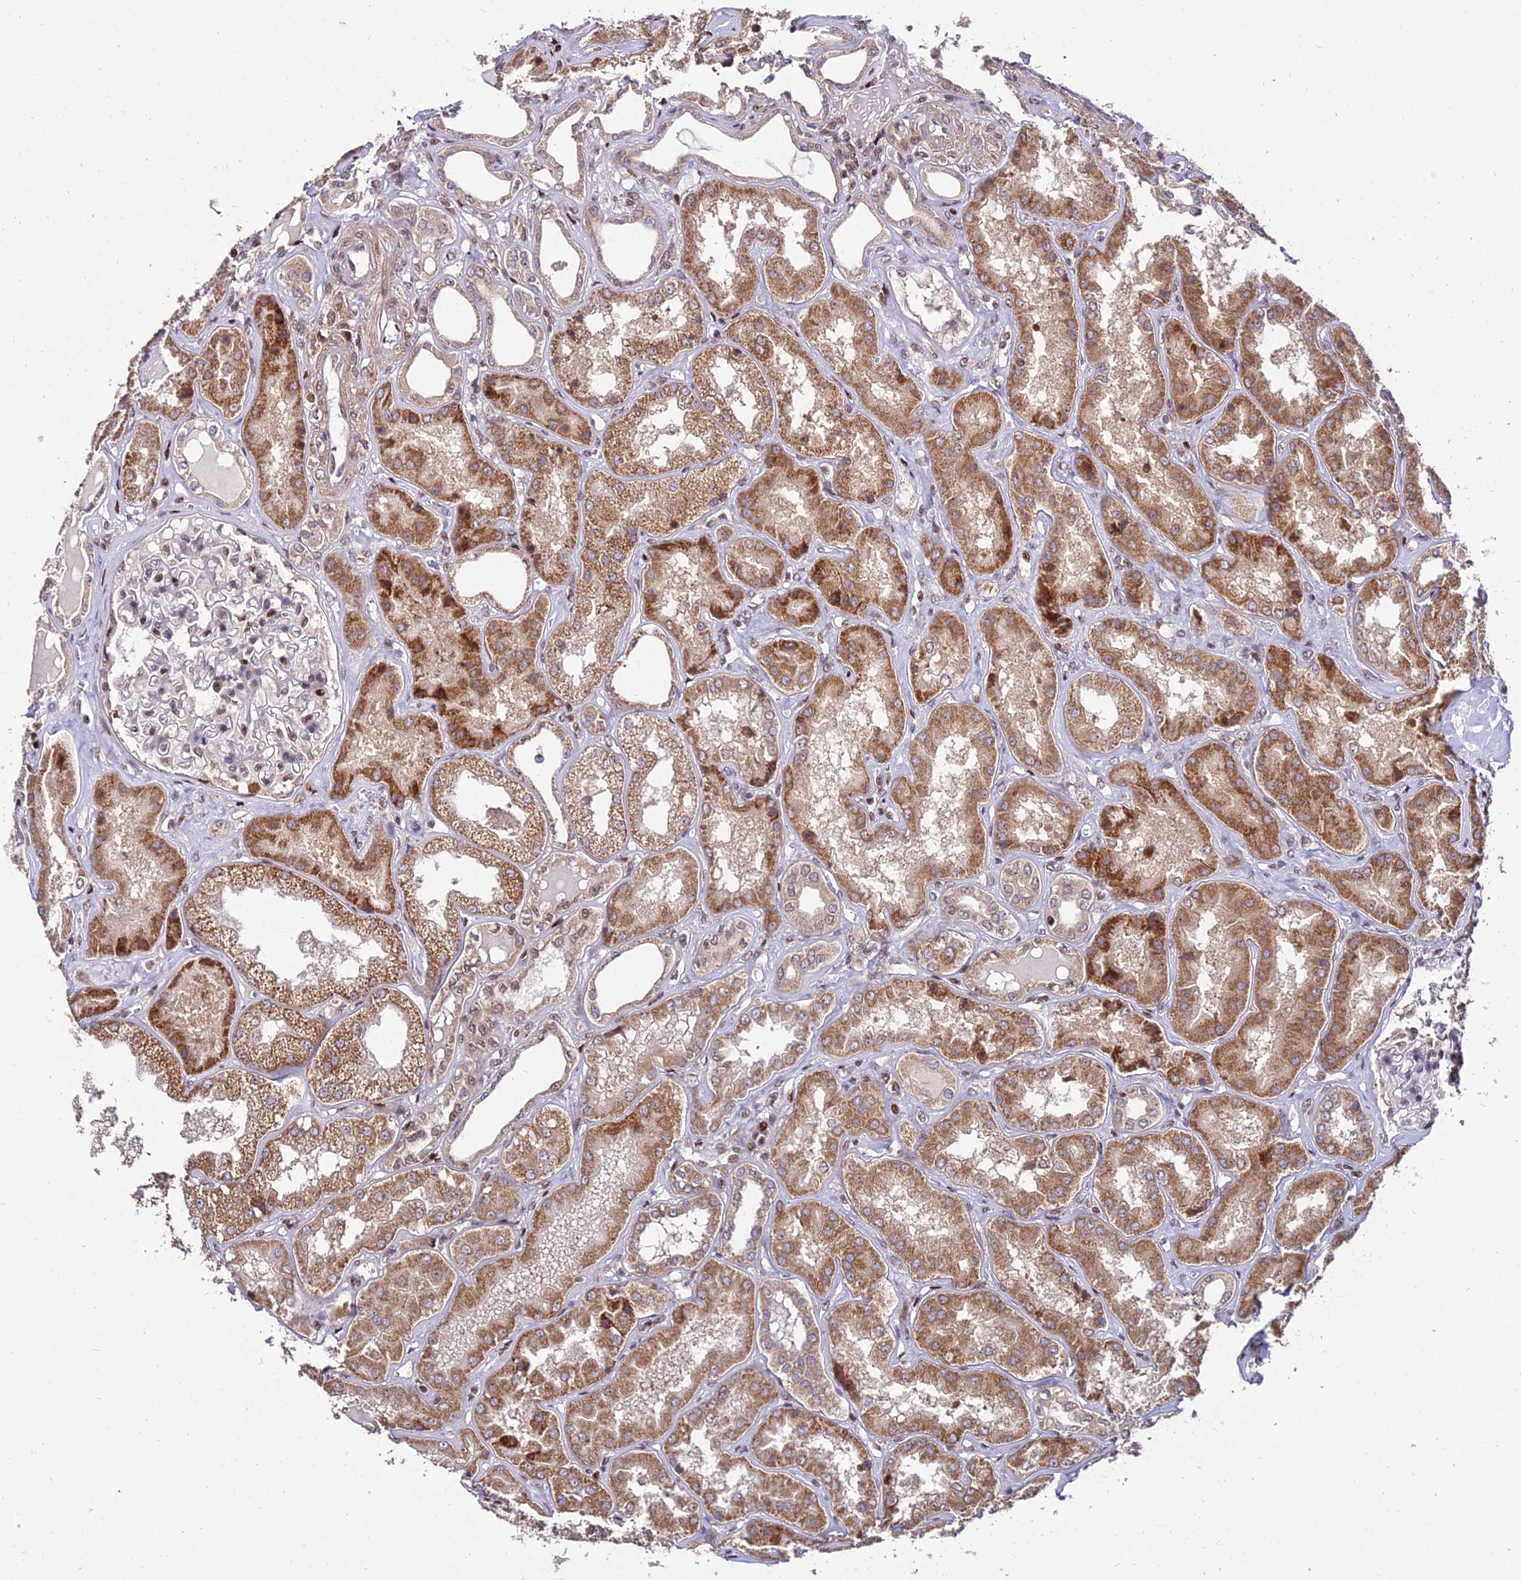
{"staining": {"intensity": "moderate", "quantity": "25%-75%", "location": "nuclear"}, "tissue": "kidney", "cell_type": "Cells in glomeruli", "image_type": "normal", "snomed": [{"axis": "morphology", "description": "Normal tissue, NOS"}, {"axis": "topography", "description": "Kidney"}], "caption": "Protein staining reveals moderate nuclear staining in approximately 25%-75% of cells in glomeruli in unremarkable kidney. Nuclei are stained in blue.", "gene": "CIB3", "patient": {"sex": "female", "age": 56}}